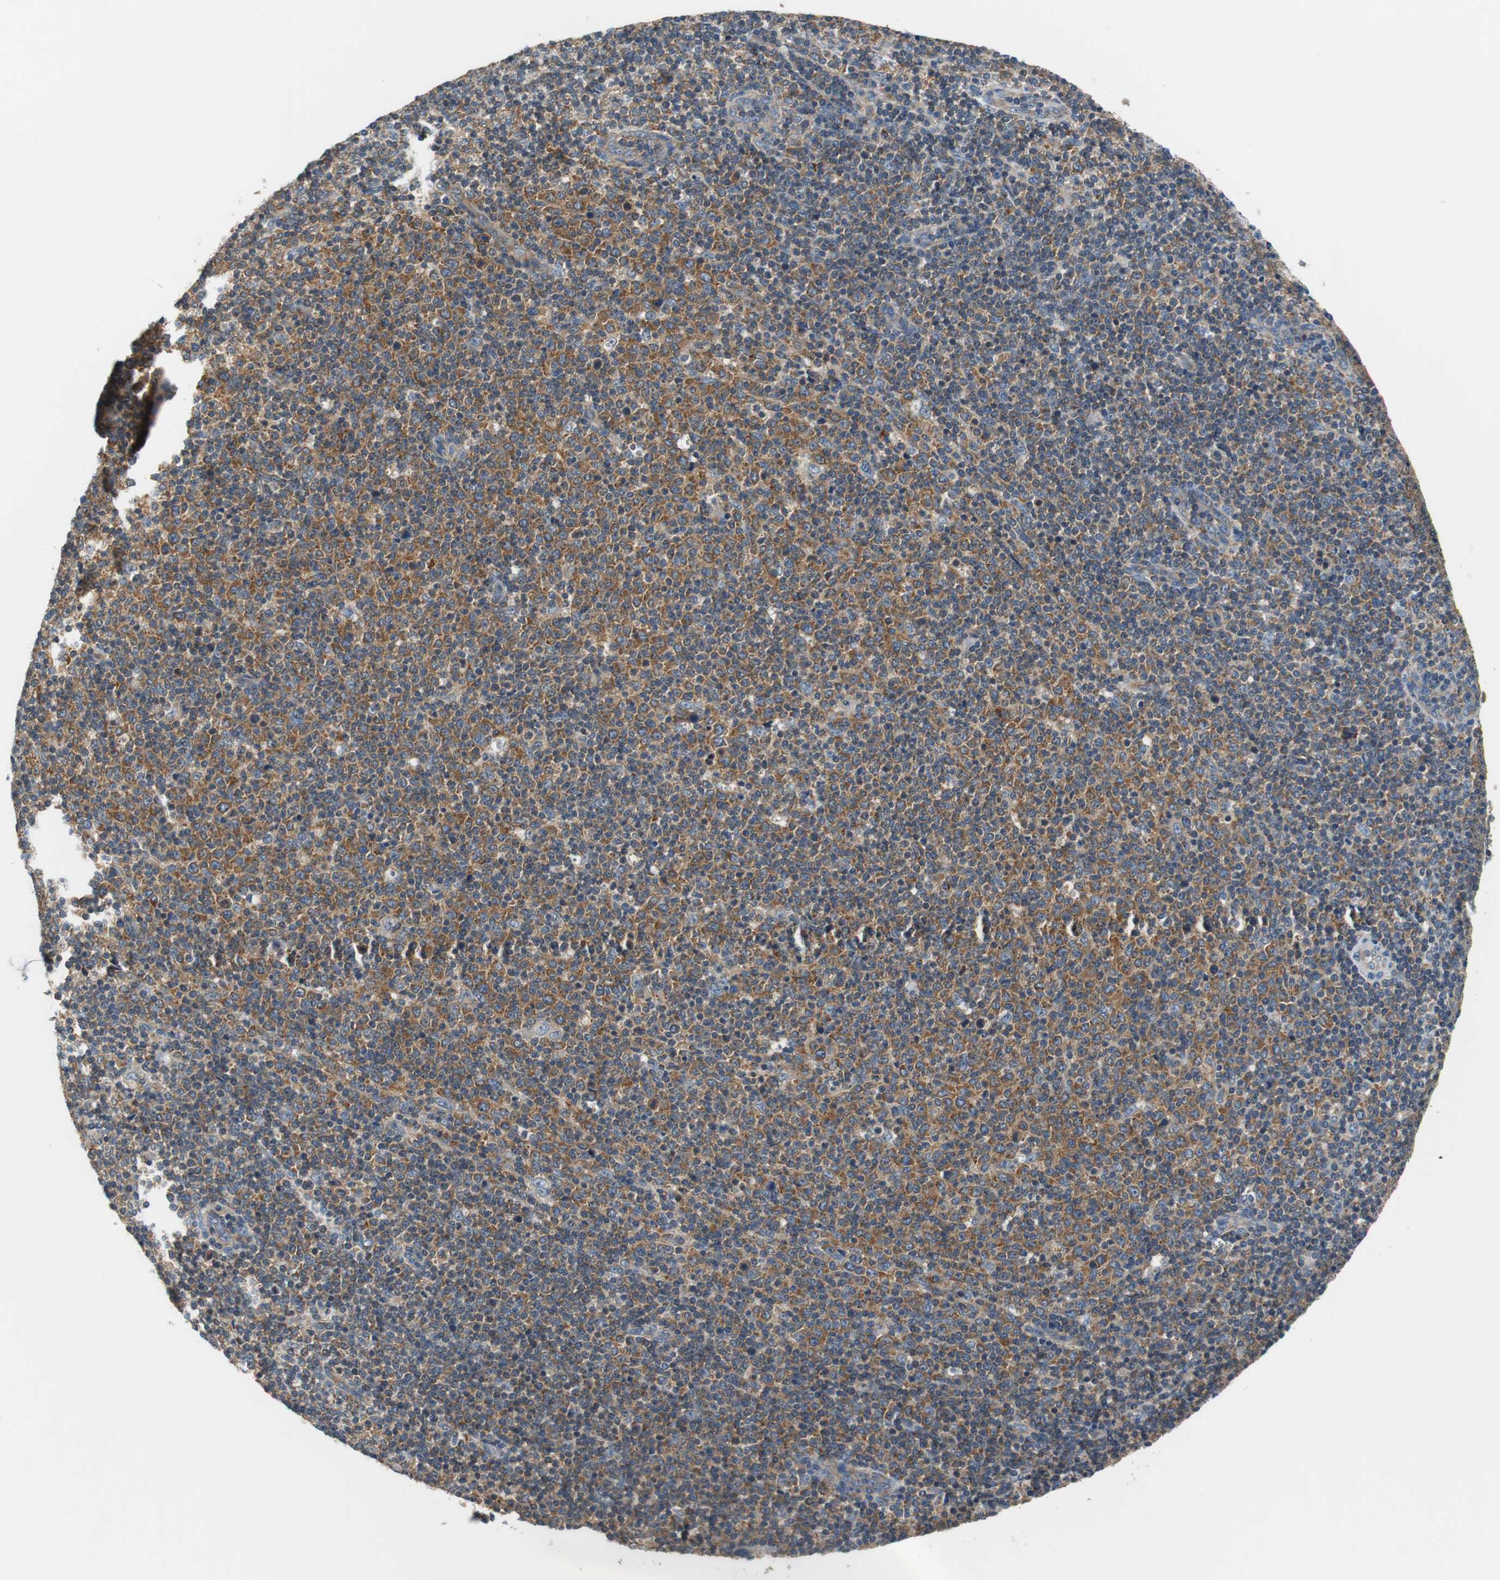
{"staining": {"intensity": "moderate", "quantity": ">75%", "location": "cytoplasmic/membranous"}, "tissue": "lymphoma", "cell_type": "Tumor cells", "image_type": "cancer", "snomed": [{"axis": "morphology", "description": "Malignant lymphoma, non-Hodgkin's type, Low grade"}, {"axis": "topography", "description": "Lymph node"}], "caption": "This histopathology image reveals malignant lymphoma, non-Hodgkin's type (low-grade) stained with immunohistochemistry (IHC) to label a protein in brown. The cytoplasmic/membranous of tumor cells show moderate positivity for the protein. Nuclei are counter-stained blue.", "gene": "CNOT3", "patient": {"sex": "male", "age": 70}}